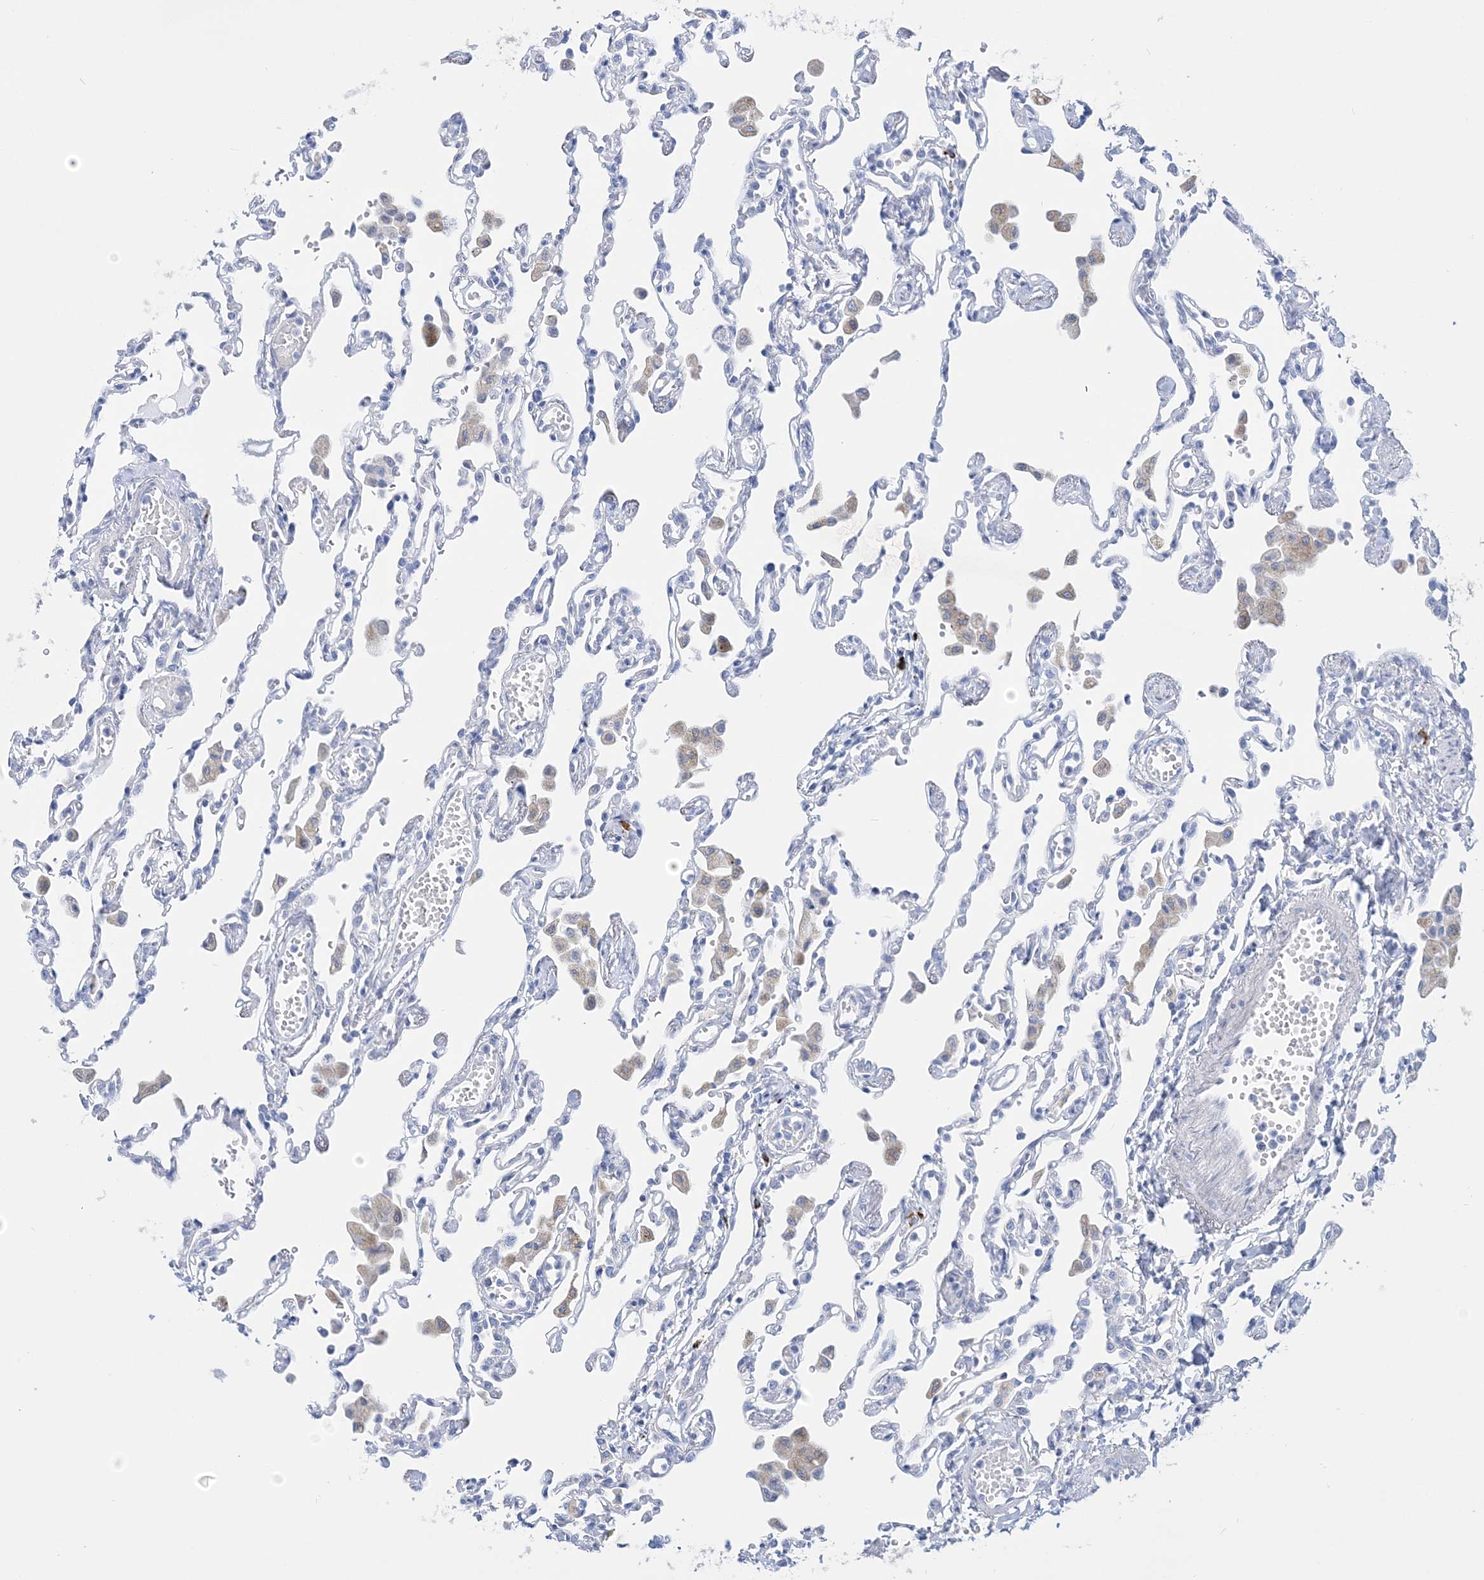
{"staining": {"intensity": "negative", "quantity": "none", "location": "none"}, "tissue": "lung", "cell_type": "Alveolar cells", "image_type": "normal", "snomed": [{"axis": "morphology", "description": "Normal tissue, NOS"}, {"axis": "topography", "description": "Bronchus"}, {"axis": "topography", "description": "Lung"}], "caption": "An IHC histopathology image of benign lung is shown. There is no staining in alveolar cells of lung. (IHC, brightfield microscopy, high magnification).", "gene": "TSPYL6", "patient": {"sex": "female", "age": 49}}